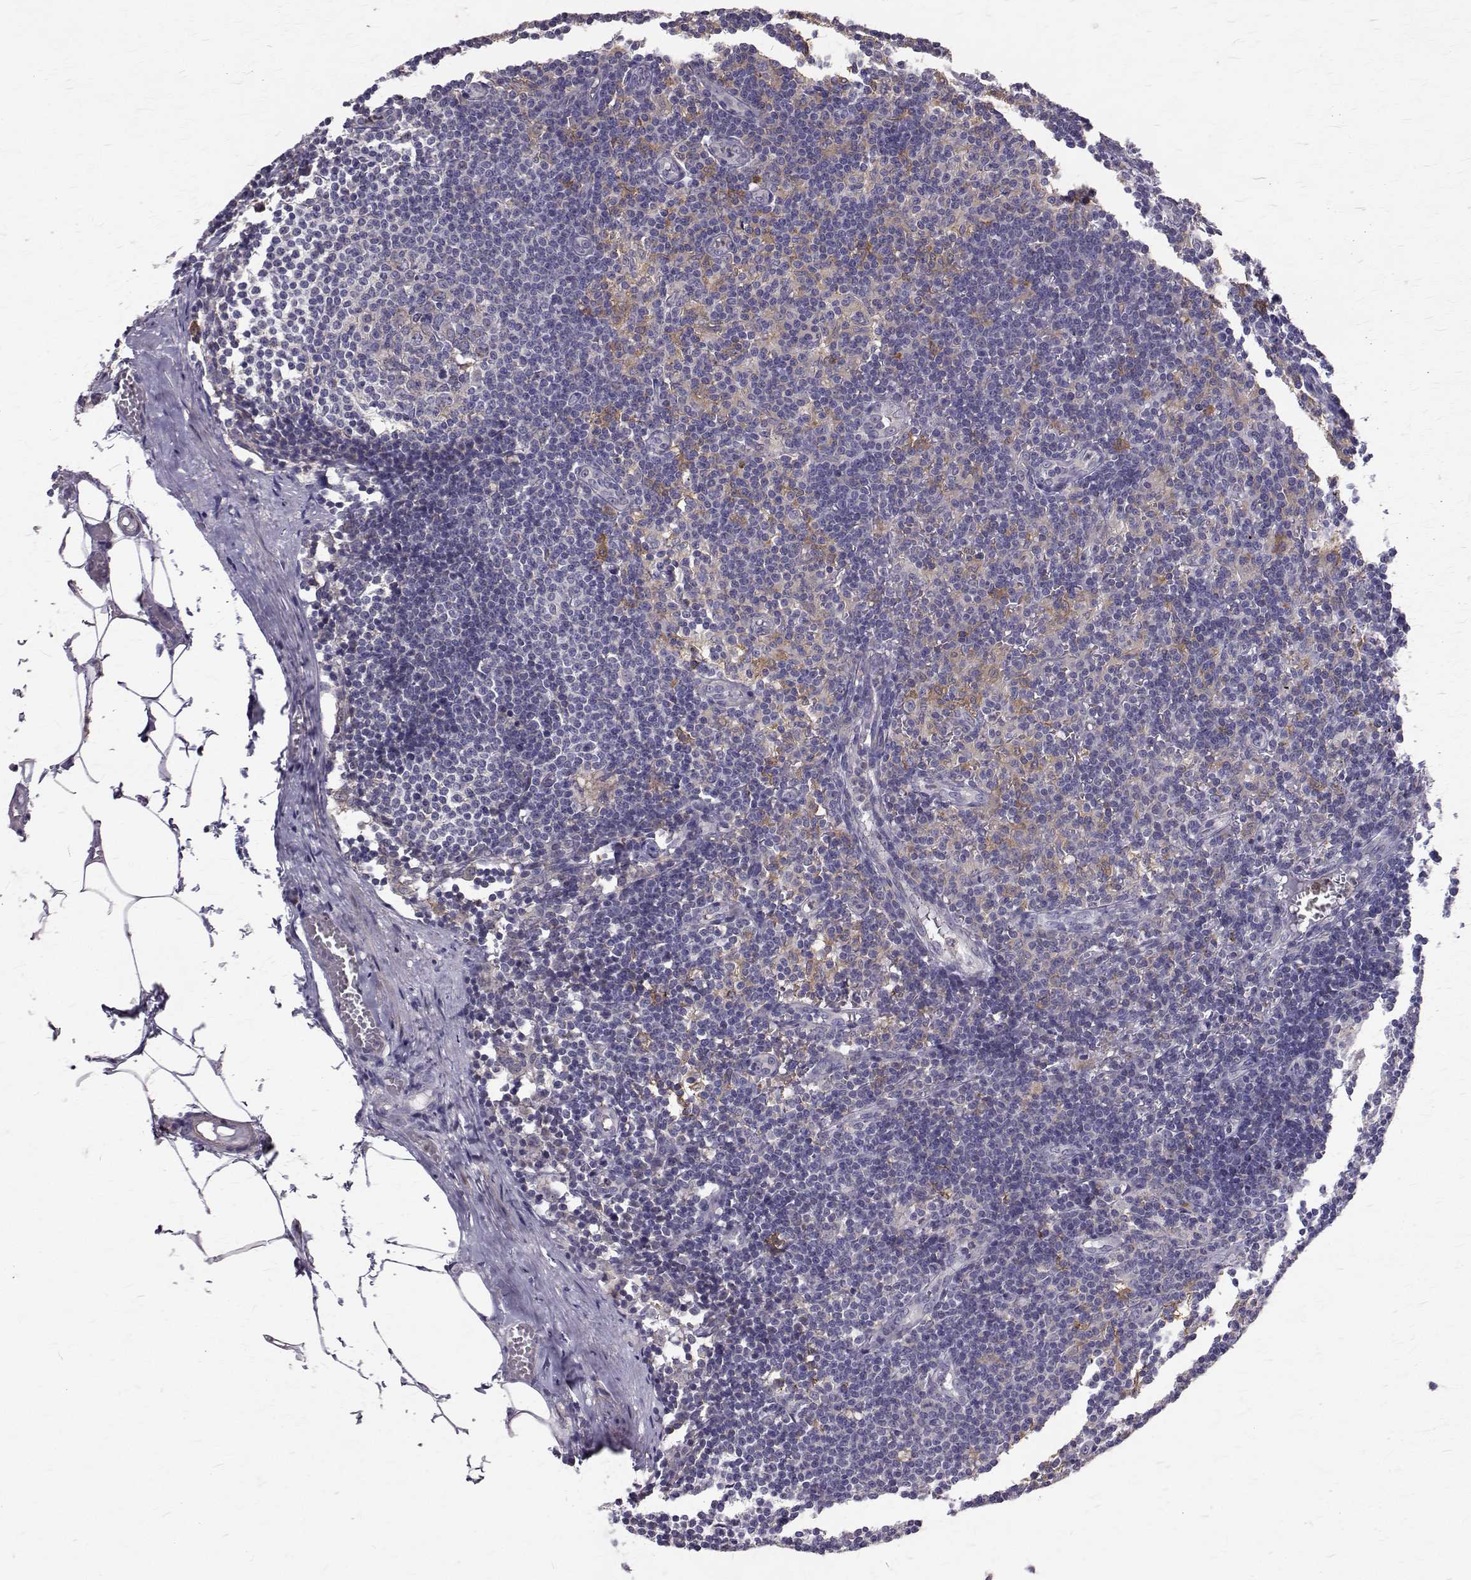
{"staining": {"intensity": "weak", "quantity": "<25%", "location": "cytoplasmic/membranous"}, "tissue": "lymph node", "cell_type": "Germinal center cells", "image_type": "normal", "snomed": [{"axis": "morphology", "description": "Normal tissue, NOS"}, {"axis": "topography", "description": "Lymph node"}], "caption": "Immunohistochemistry (IHC) of unremarkable lymph node shows no expression in germinal center cells.", "gene": "CCDC89", "patient": {"sex": "female", "age": 69}}